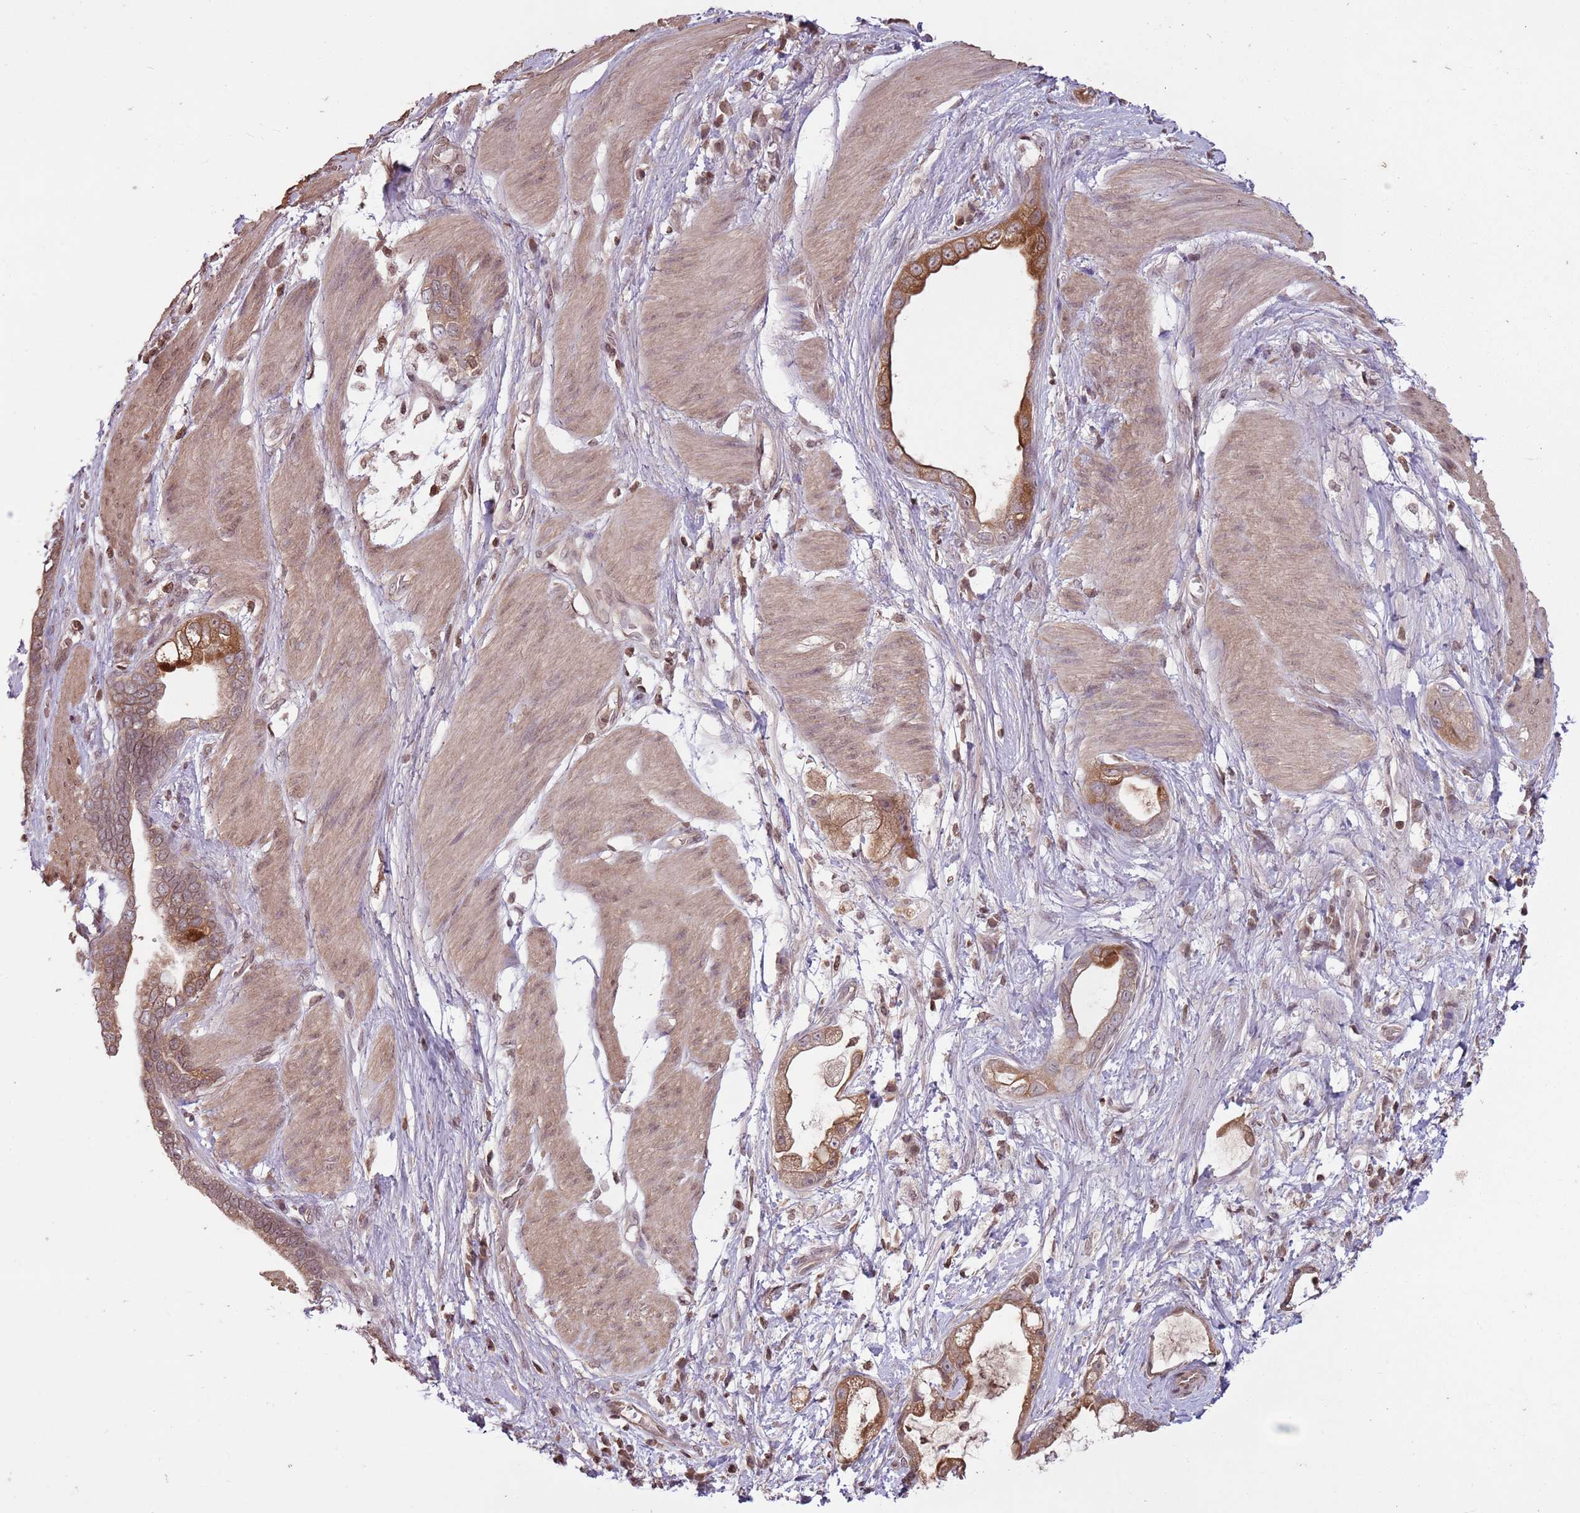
{"staining": {"intensity": "moderate", "quantity": ">75%", "location": "cytoplasmic/membranous"}, "tissue": "stomach cancer", "cell_type": "Tumor cells", "image_type": "cancer", "snomed": [{"axis": "morphology", "description": "Adenocarcinoma, NOS"}, {"axis": "topography", "description": "Stomach"}], "caption": "There is medium levels of moderate cytoplasmic/membranous positivity in tumor cells of stomach cancer (adenocarcinoma), as demonstrated by immunohistochemical staining (brown color).", "gene": "CAPN9", "patient": {"sex": "male", "age": 55}}